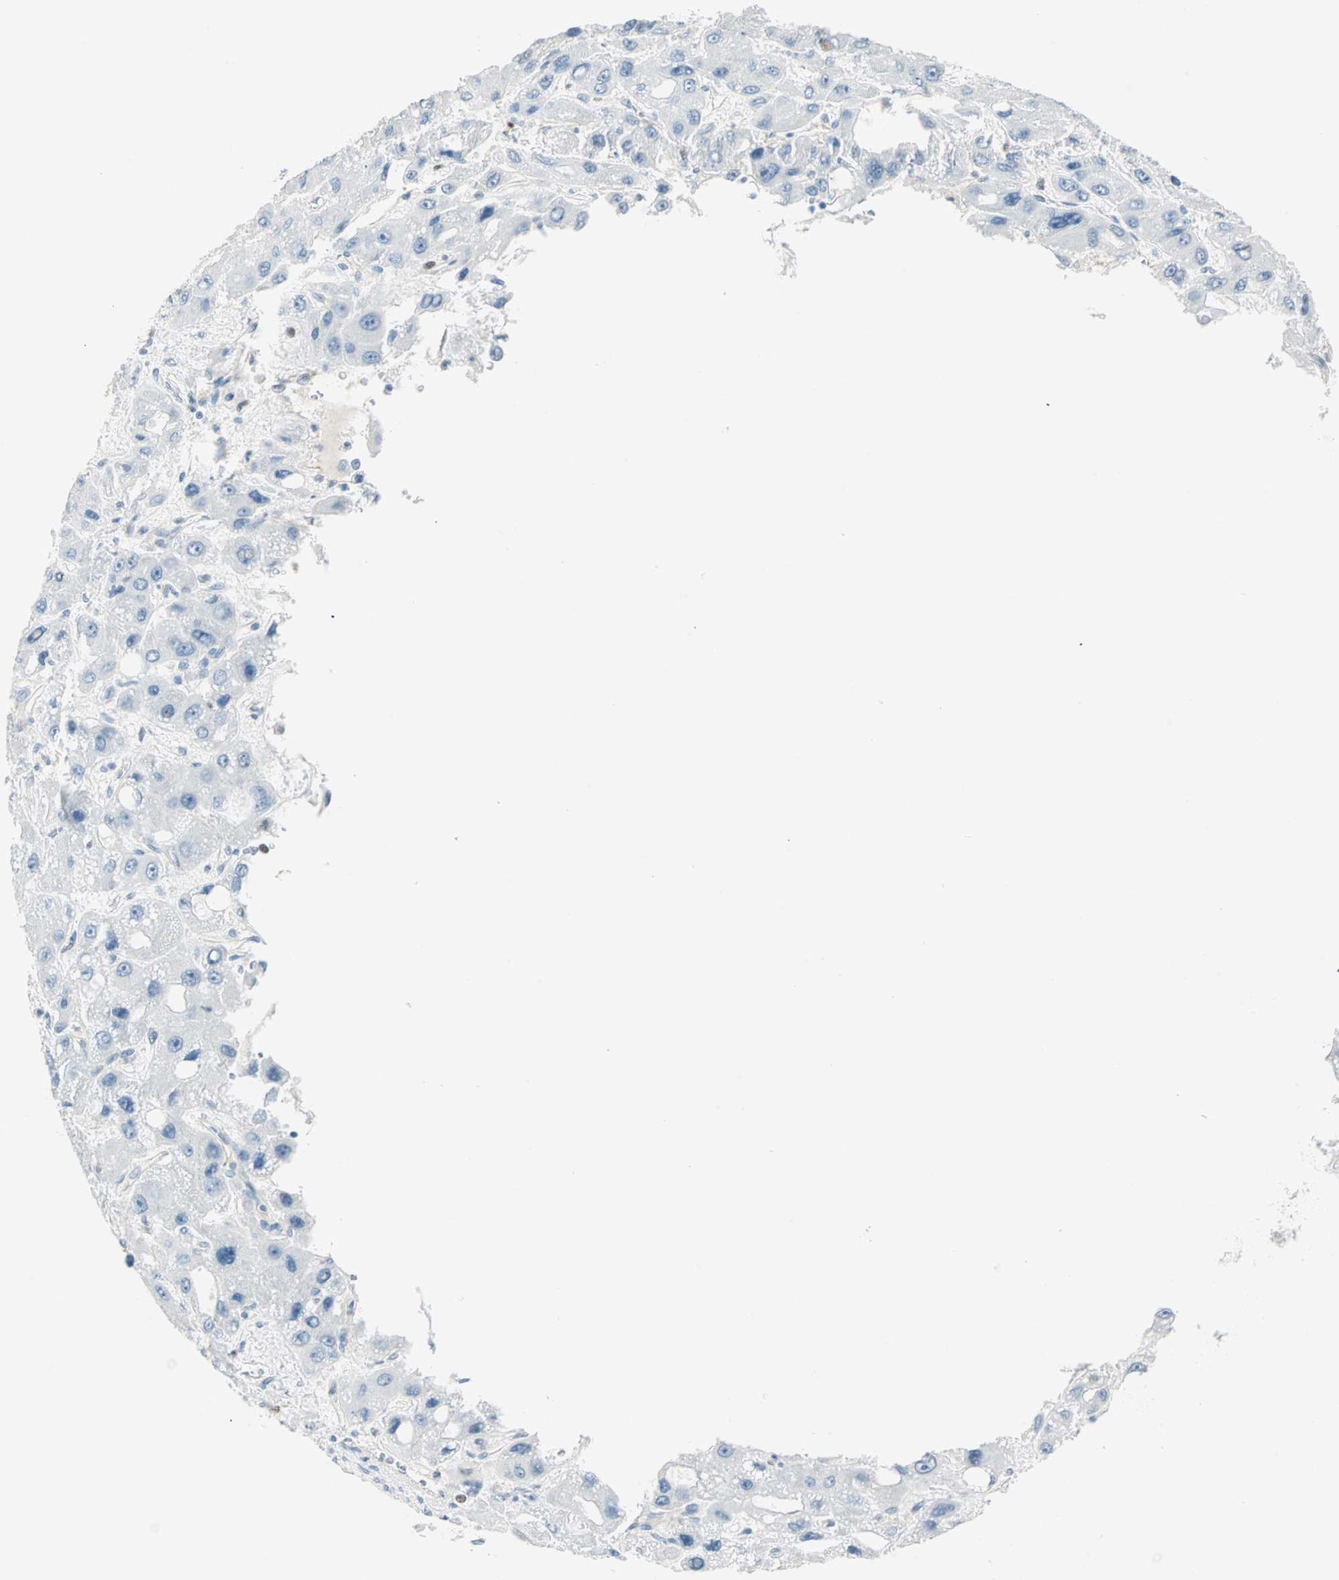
{"staining": {"intensity": "negative", "quantity": "none", "location": "none"}, "tissue": "liver cancer", "cell_type": "Tumor cells", "image_type": "cancer", "snomed": [{"axis": "morphology", "description": "Carcinoma, Hepatocellular, NOS"}, {"axis": "topography", "description": "Liver"}], "caption": "Tumor cells are negative for protein expression in human hepatocellular carcinoma (liver). (Stains: DAB (3,3'-diaminobenzidine) immunohistochemistry (IHC) with hematoxylin counter stain, Microscopy: brightfield microscopy at high magnification).", "gene": "MLLT10", "patient": {"sex": "male", "age": 55}}